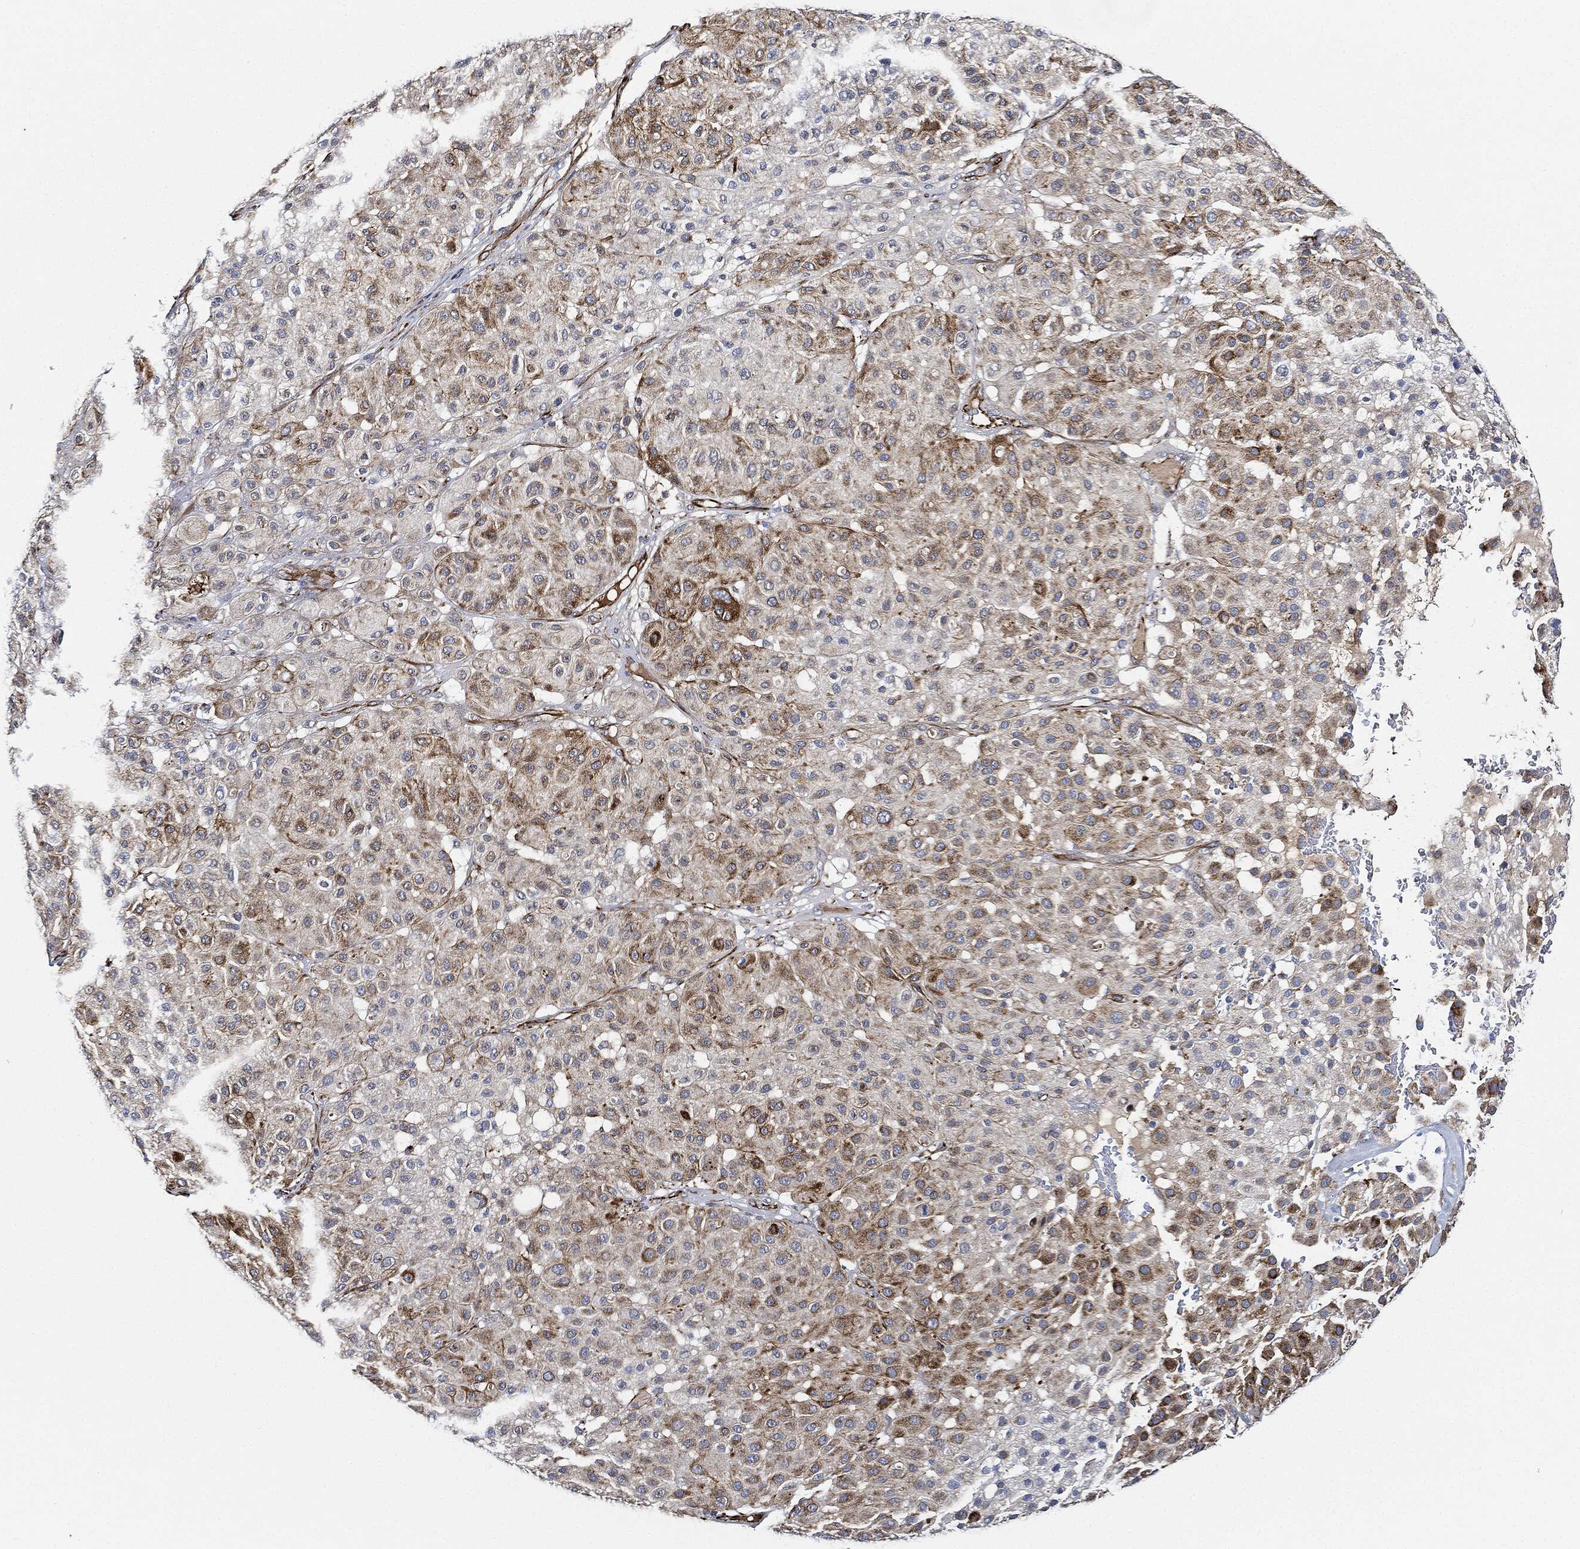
{"staining": {"intensity": "moderate", "quantity": "25%-75%", "location": "cytoplasmic/membranous"}, "tissue": "melanoma", "cell_type": "Tumor cells", "image_type": "cancer", "snomed": [{"axis": "morphology", "description": "Malignant melanoma, Metastatic site"}, {"axis": "topography", "description": "Smooth muscle"}], "caption": "A brown stain highlights moderate cytoplasmic/membranous staining of a protein in human malignant melanoma (metastatic site) tumor cells.", "gene": "THSD1", "patient": {"sex": "male", "age": 41}}